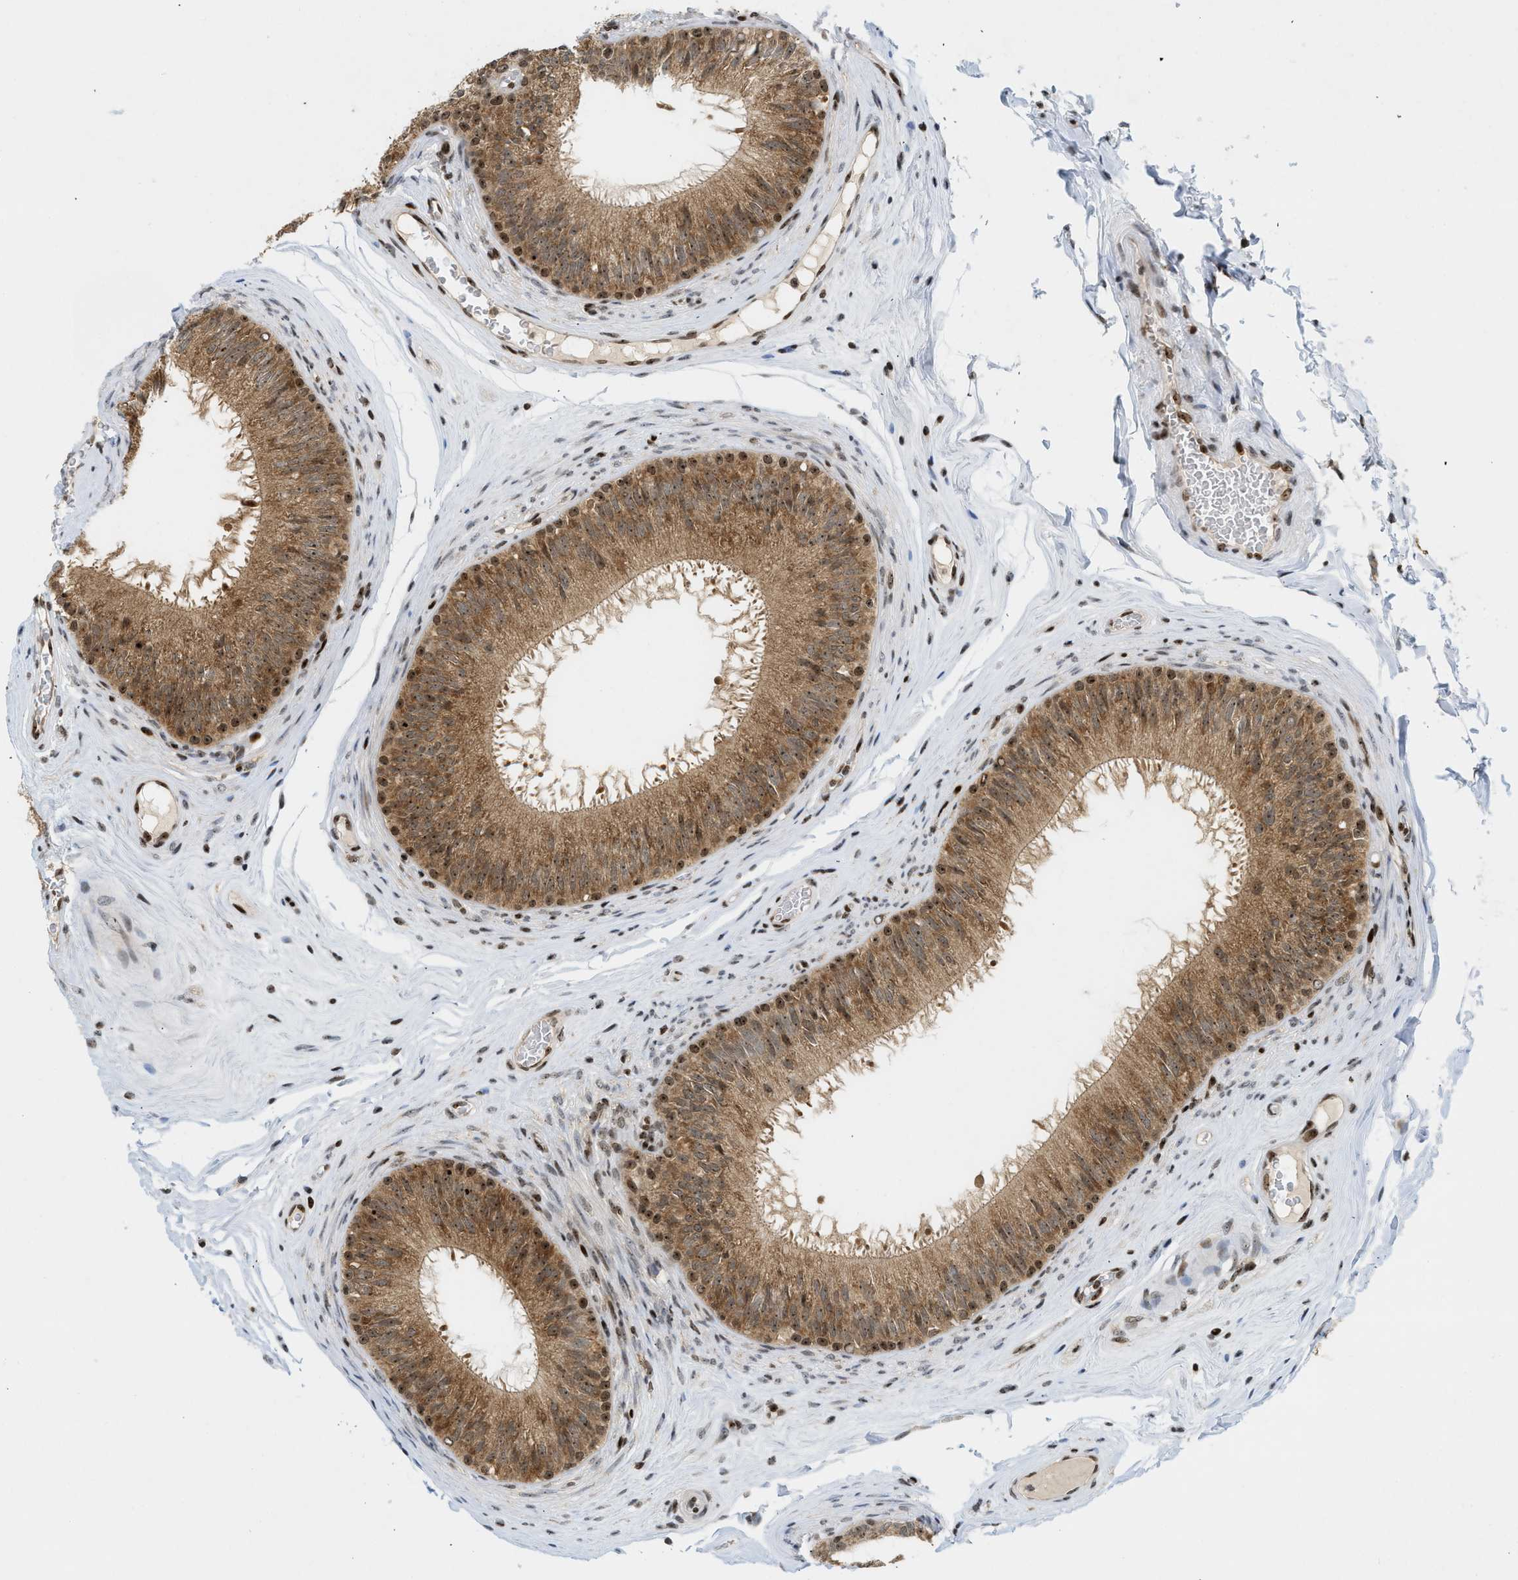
{"staining": {"intensity": "moderate", "quantity": ">75%", "location": "cytoplasmic/membranous,nuclear"}, "tissue": "epididymis", "cell_type": "Glandular cells", "image_type": "normal", "snomed": [{"axis": "morphology", "description": "Normal tissue, NOS"}, {"axis": "topography", "description": "Testis"}, {"axis": "topography", "description": "Epididymis"}], "caption": "Protein expression analysis of benign human epididymis reveals moderate cytoplasmic/membranous,nuclear positivity in approximately >75% of glandular cells. (DAB (3,3'-diaminobenzidine) = brown stain, brightfield microscopy at high magnification).", "gene": "ZNF22", "patient": {"sex": "male", "age": 36}}